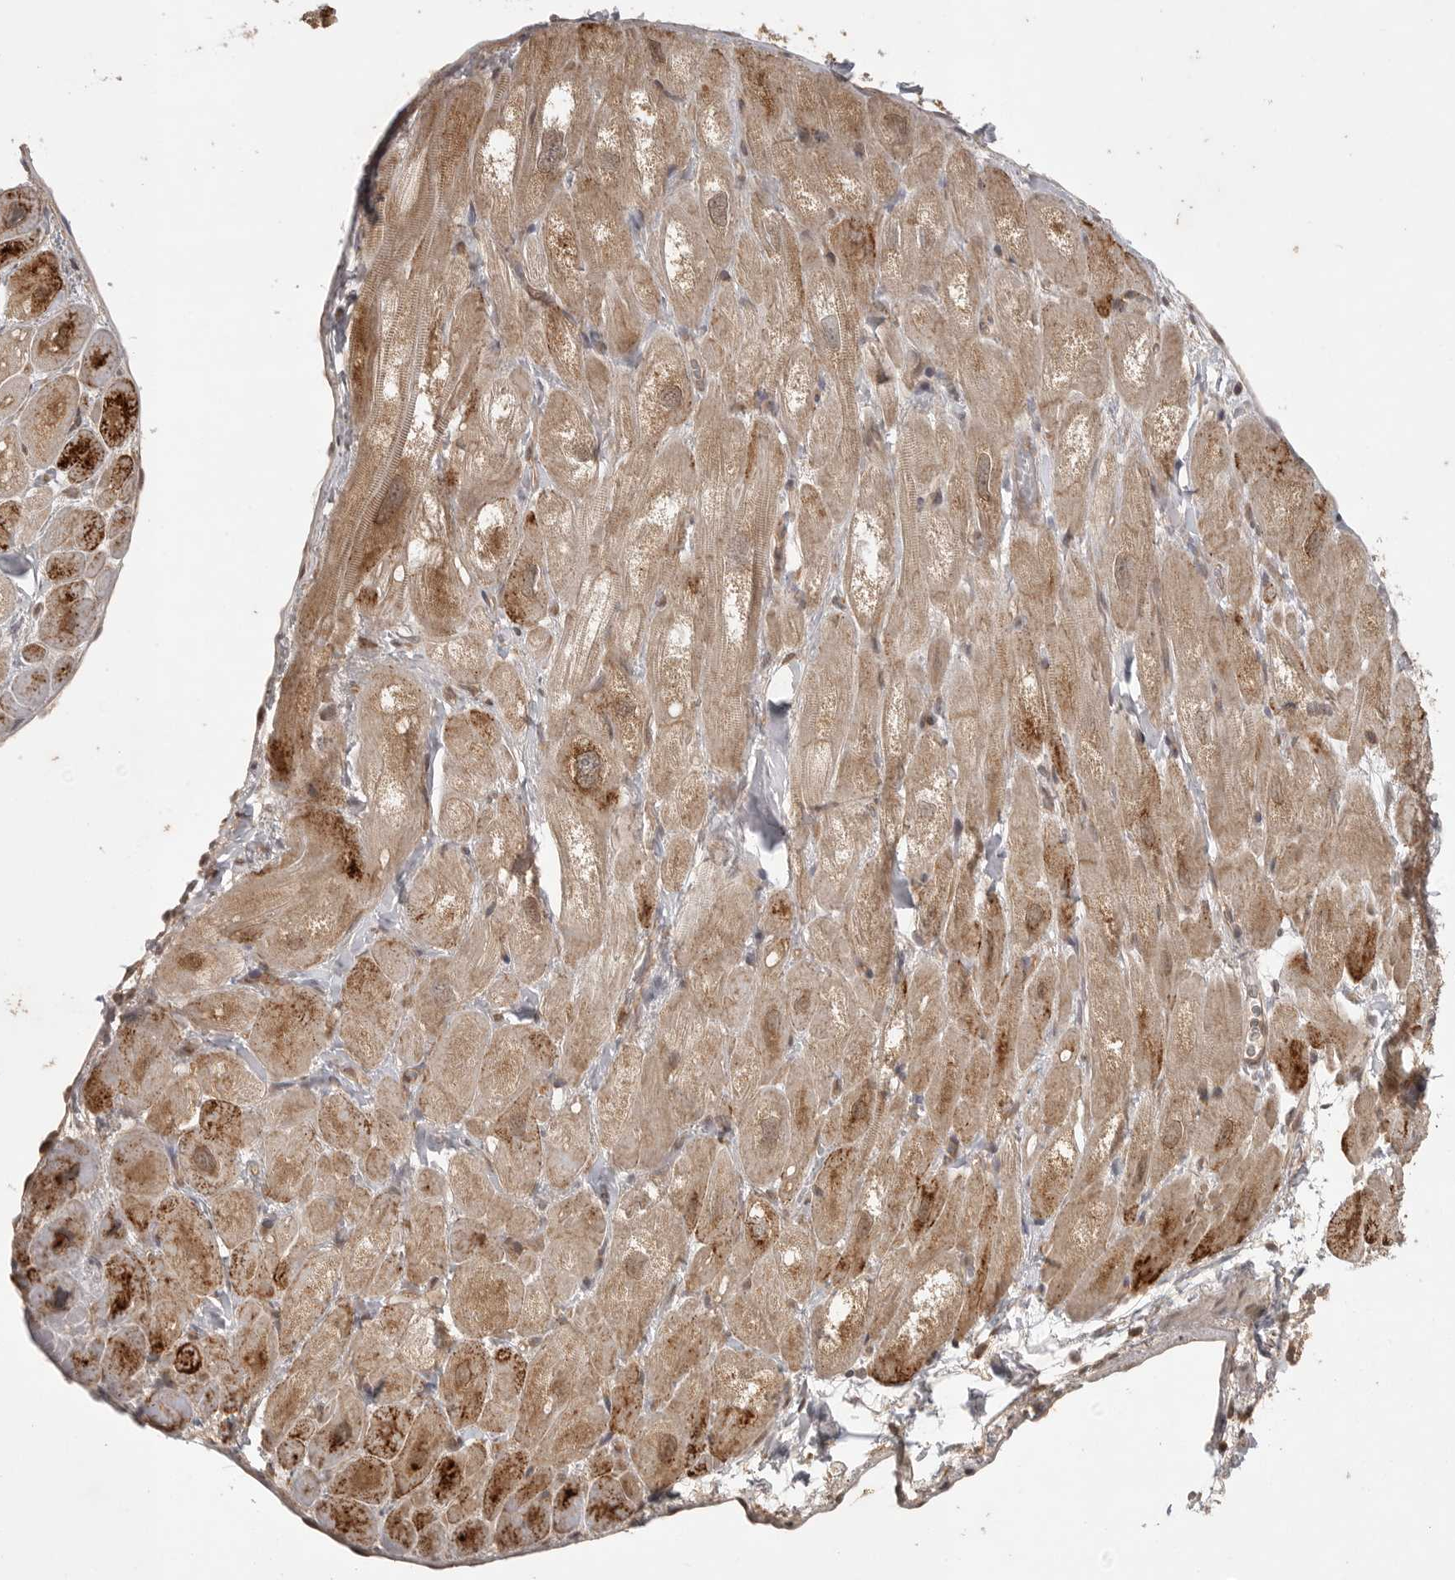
{"staining": {"intensity": "moderate", "quantity": "25%-75%", "location": "cytoplasmic/membranous"}, "tissue": "heart muscle", "cell_type": "Cardiomyocytes", "image_type": "normal", "snomed": [{"axis": "morphology", "description": "Normal tissue, NOS"}, {"axis": "topography", "description": "Heart"}], "caption": "This is an image of IHC staining of benign heart muscle, which shows moderate positivity in the cytoplasmic/membranous of cardiomyocytes.", "gene": "ZNF232", "patient": {"sex": "male", "age": 49}}